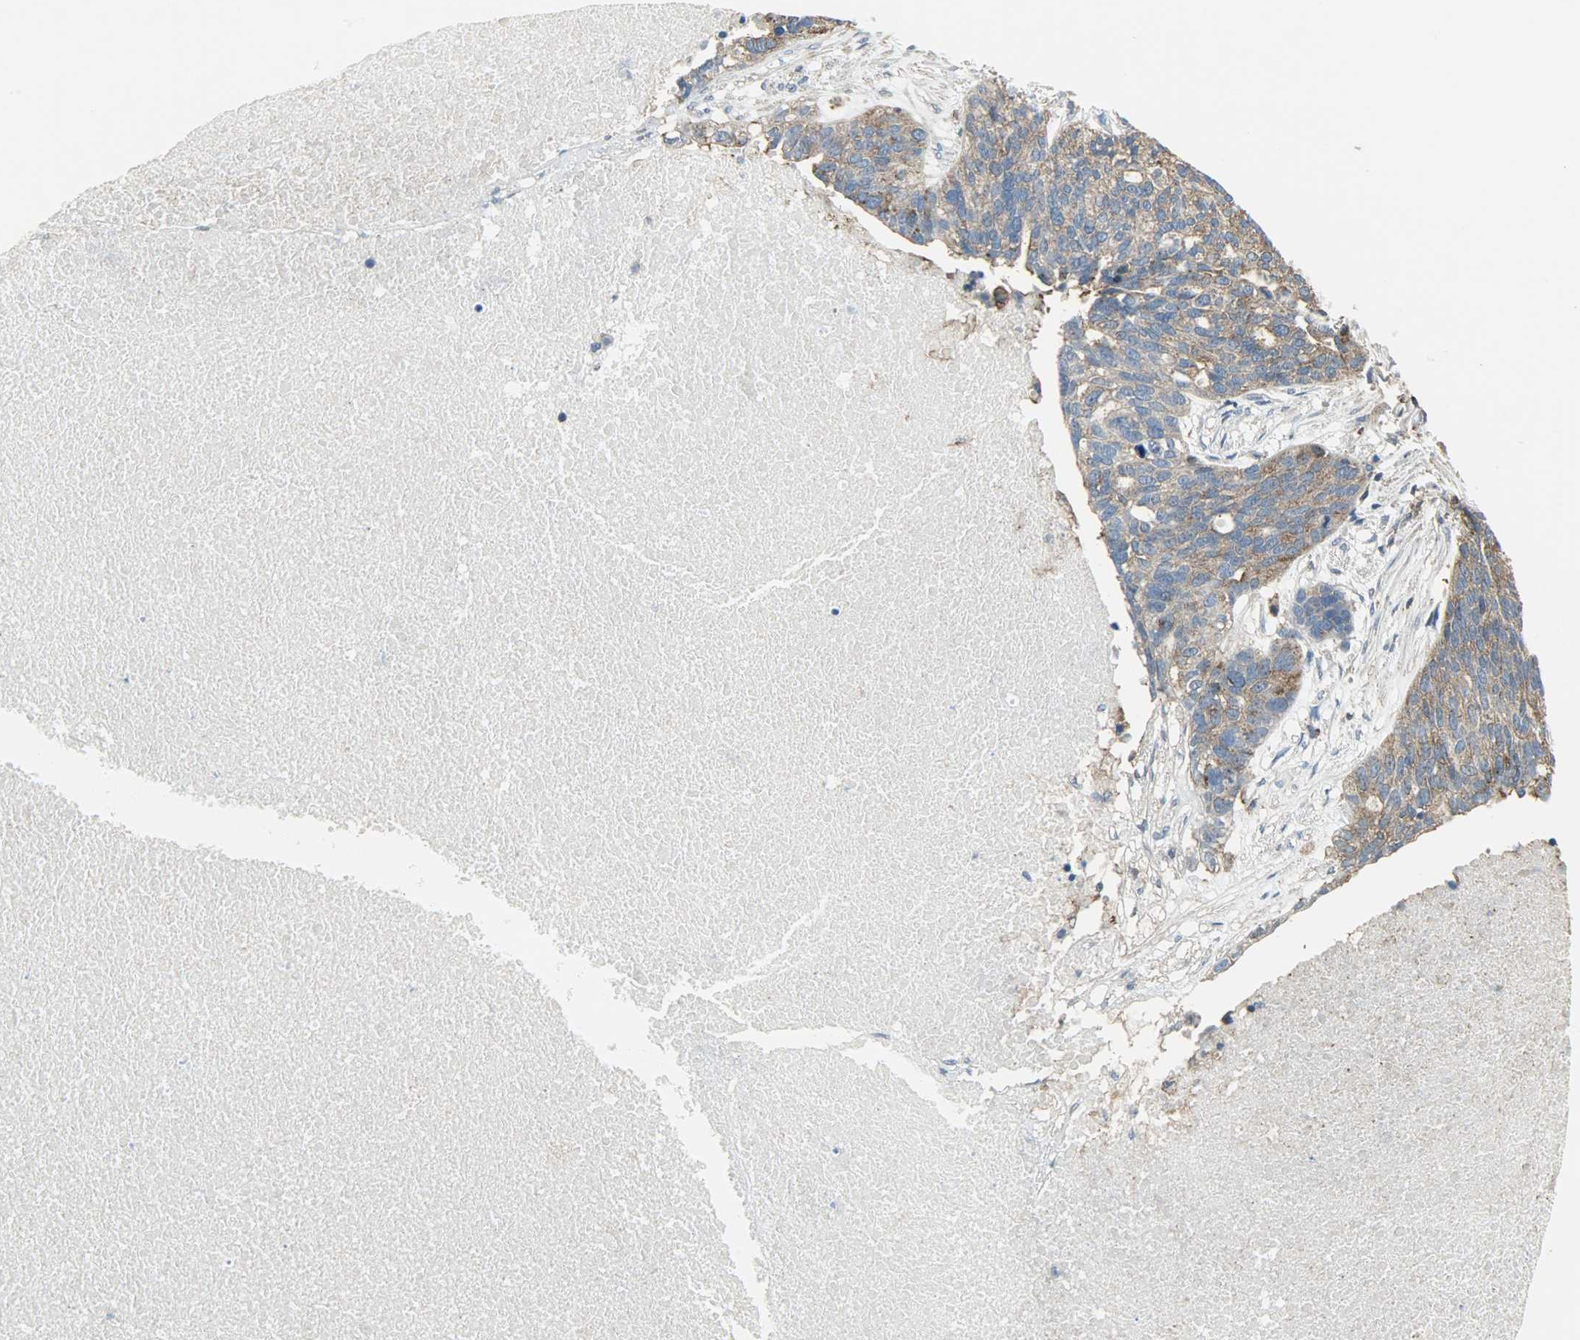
{"staining": {"intensity": "moderate", "quantity": ">75%", "location": "cytoplasmic/membranous"}, "tissue": "ovarian cancer", "cell_type": "Tumor cells", "image_type": "cancer", "snomed": [{"axis": "morphology", "description": "Cystadenocarcinoma, serous, NOS"}, {"axis": "topography", "description": "Ovary"}], "caption": "The histopathology image exhibits immunohistochemical staining of ovarian cancer. There is moderate cytoplasmic/membranous positivity is appreciated in approximately >75% of tumor cells. Nuclei are stained in blue.", "gene": "DNAJA4", "patient": {"sex": "female", "age": 59}}